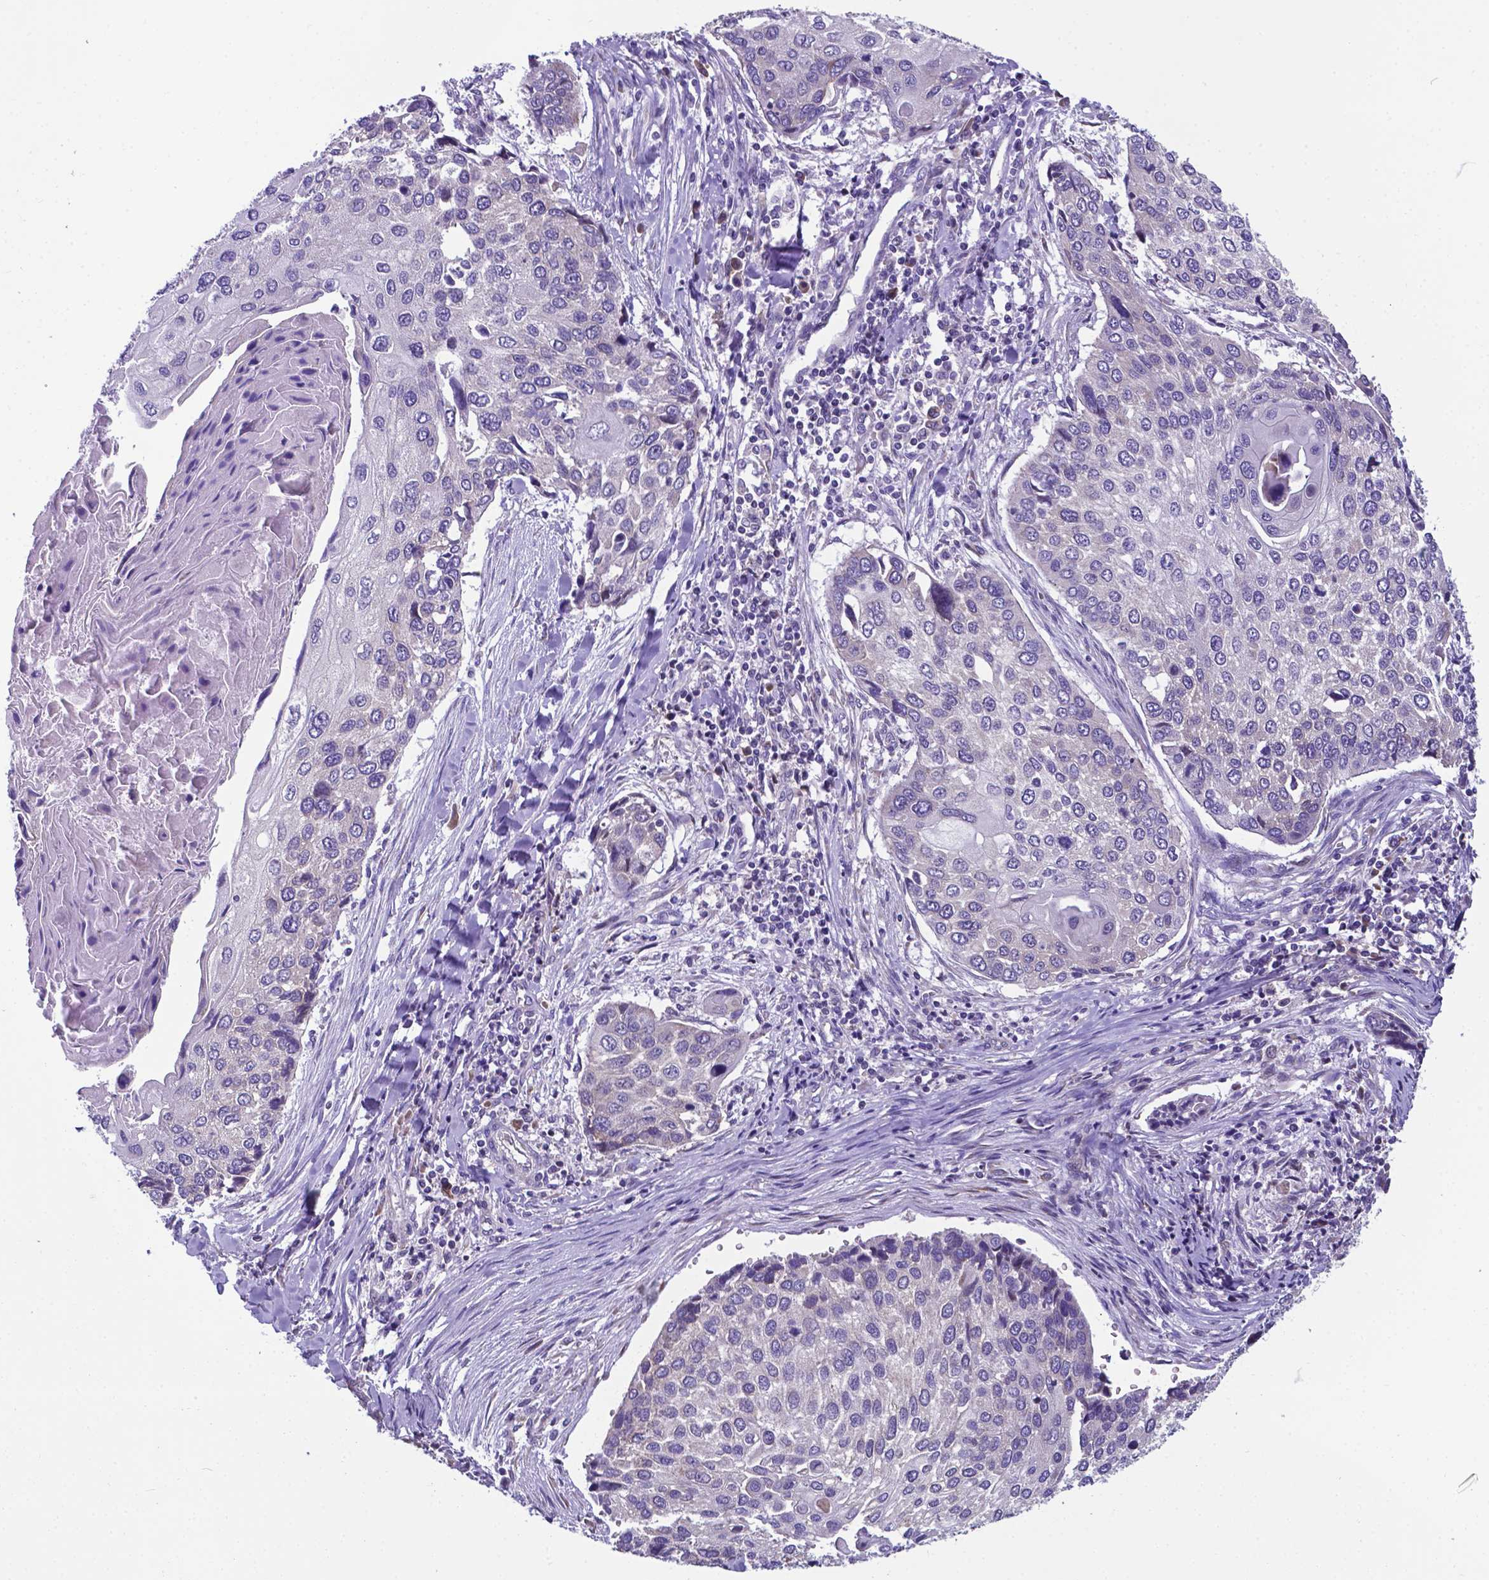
{"staining": {"intensity": "negative", "quantity": "none", "location": "none"}, "tissue": "lung cancer", "cell_type": "Tumor cells", "image_type": "cancer", "snomed": [{"axis": "morphology", "description": "Squamous cell carcinoma, NOS"}, {"axis": "morphology", "description": "Squamous cell carcinoma, metastatic, NOS"}, {"axis": "topography", "description": "Lung"}], "caption": "A photomicrograph of human metastatic squamous cell carcinoma (lung) is negative for staining in tumor cells.", "gene": "RPL6", "patient": {"sex": "male", "age": 63}}